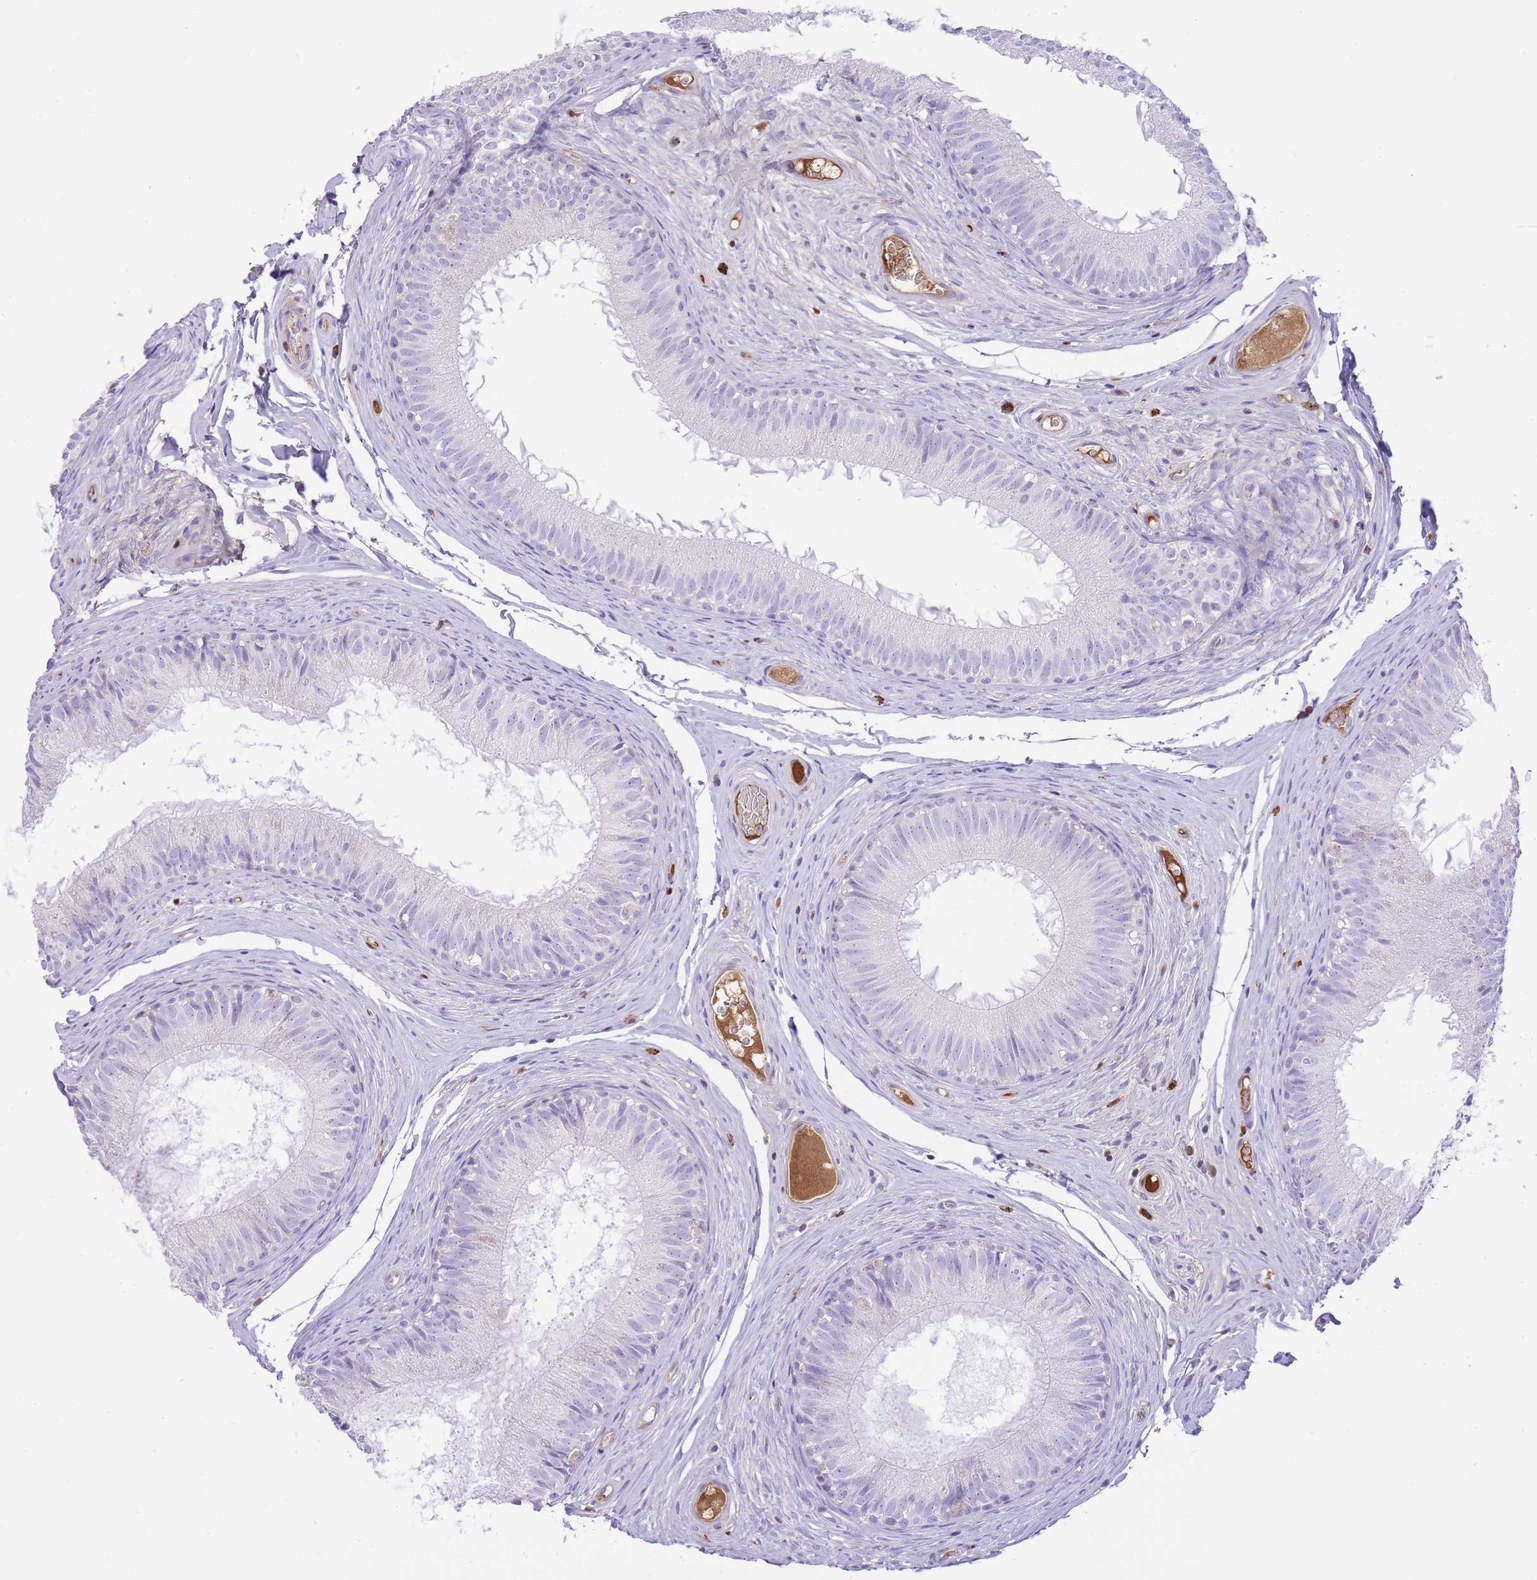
{"staining": {"intensity": "negative", "quantity": "none", "location": "none"}, "tissue": "epididymis", "cell_type": "Glandular cells", "image_type": "normal", "snomed": [{"axis": "morphology", "description": "Normal tissue, NOS"}, {"axis": "topography", "description": "Epididymis"}], "caption": "Human epididymis stained for a protein using immunohistochemistry (IHC) exhibits no expression in glandular cells.", "gene": "HRG", "patient": {"sex": "male", "age": 25}}